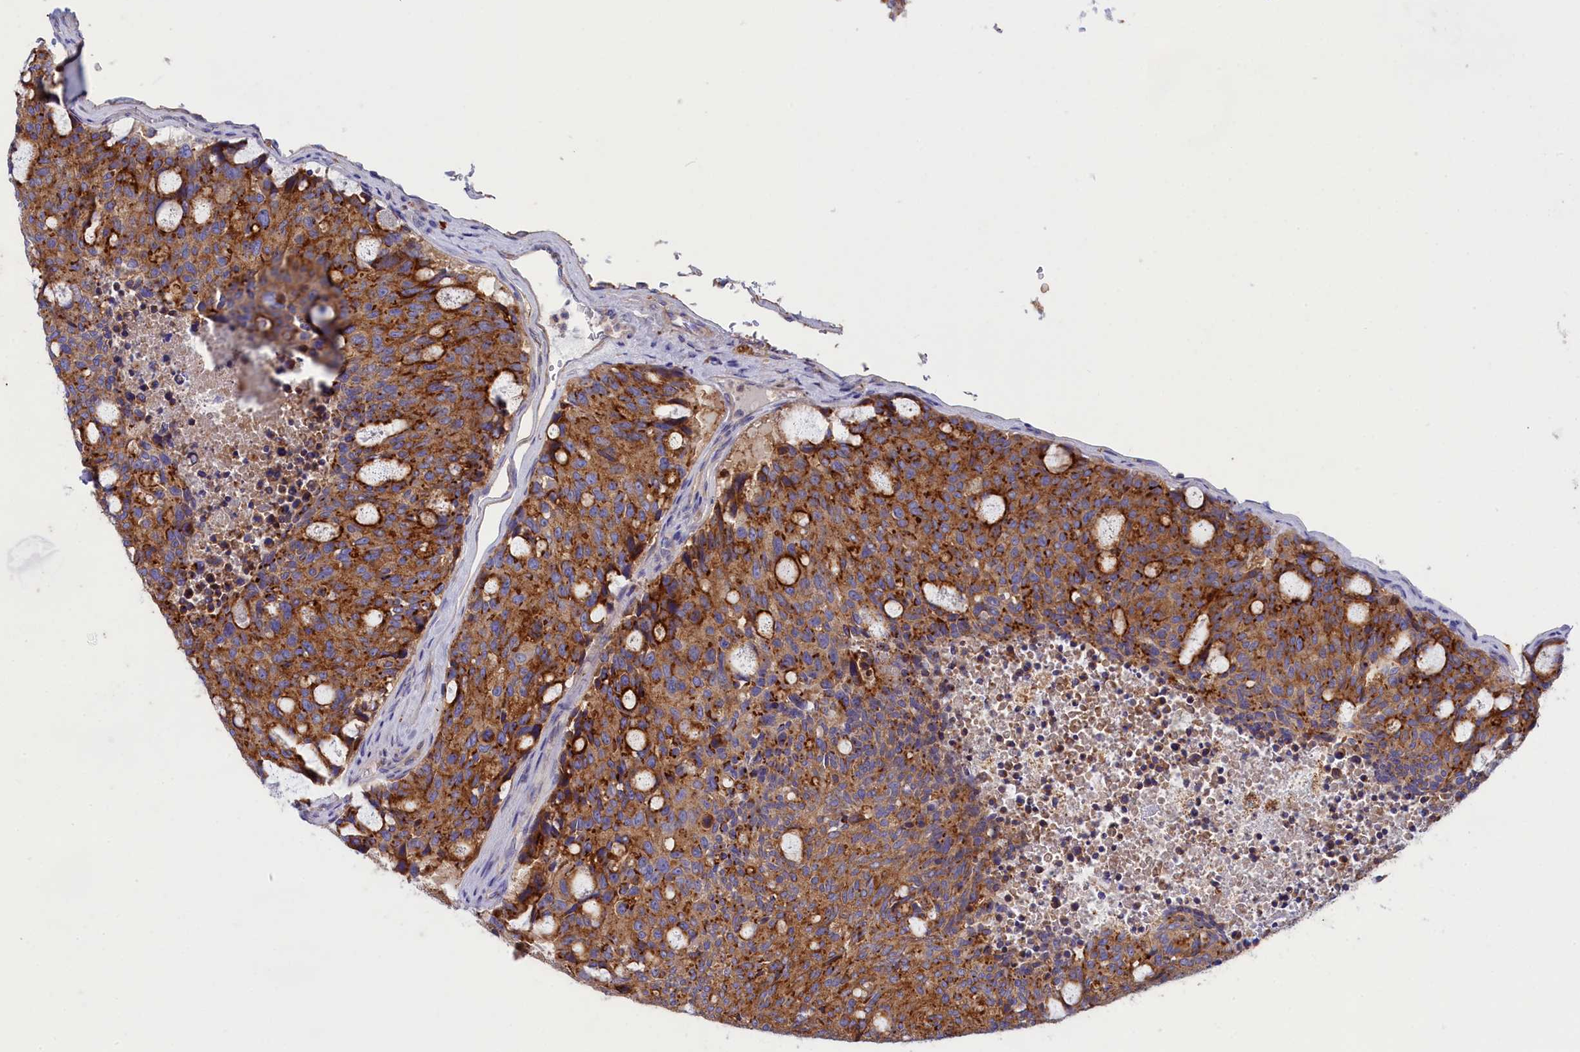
{"staining": {"intensity": "strong", "quantity": ">75%", "location": "cytoplasmic/membranous"}, "tissue": "carcinoid", "cell_type": "Tumor cells", "image_type": "cancer", "snomed": [{"axis": "morphology", "description": "Carcinoid, malignant, NOS"}, {"axis": "topography", "description": "Pancreas"}], "caption": "Tumor cells demonstrate high levels of strong cytoplasmic/membranous positivity in about >75% of cells in human carcinoid (malignant).", "gene": "SCAMP4", "patient": {"sex": "female", "age": 54}}